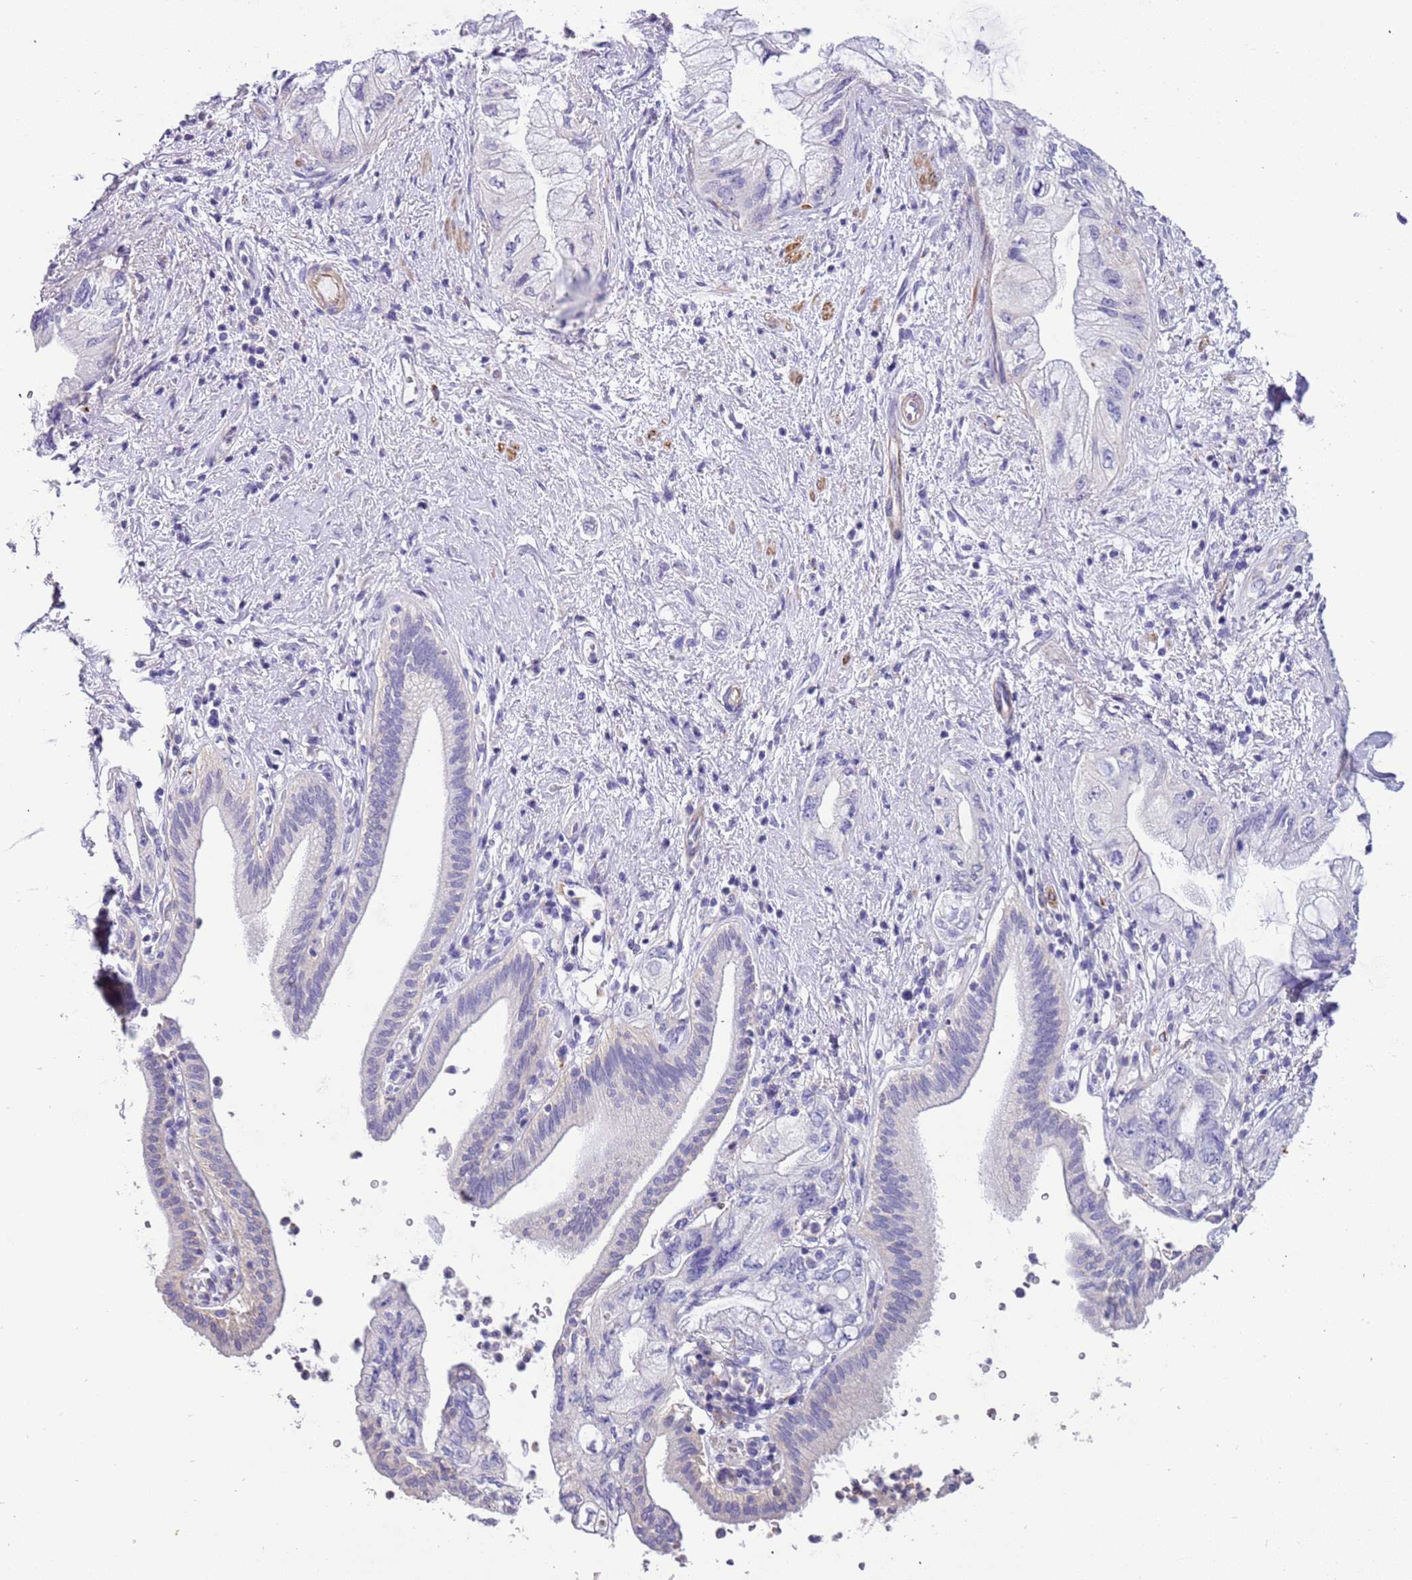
{"staining": {"intensity": "negative", "quantity": "none", "location": "none"}, "tissue": "pancreatic cancer", "cell_type": "Tumor cells", "image_type": "cancer", "snomed": [{"axis": "morphology", "description": "Adenocarcinoma, NOS"}, {"axis": "topography", "description": "Pancreas"}], "caption": "This is an IHC photomicrograph of human pancreatic cancer (adenocarcinoma). There is no staining in tumor cells.", "gene": "PCGF2", "patient": {"sex": "female", "age": 73}}